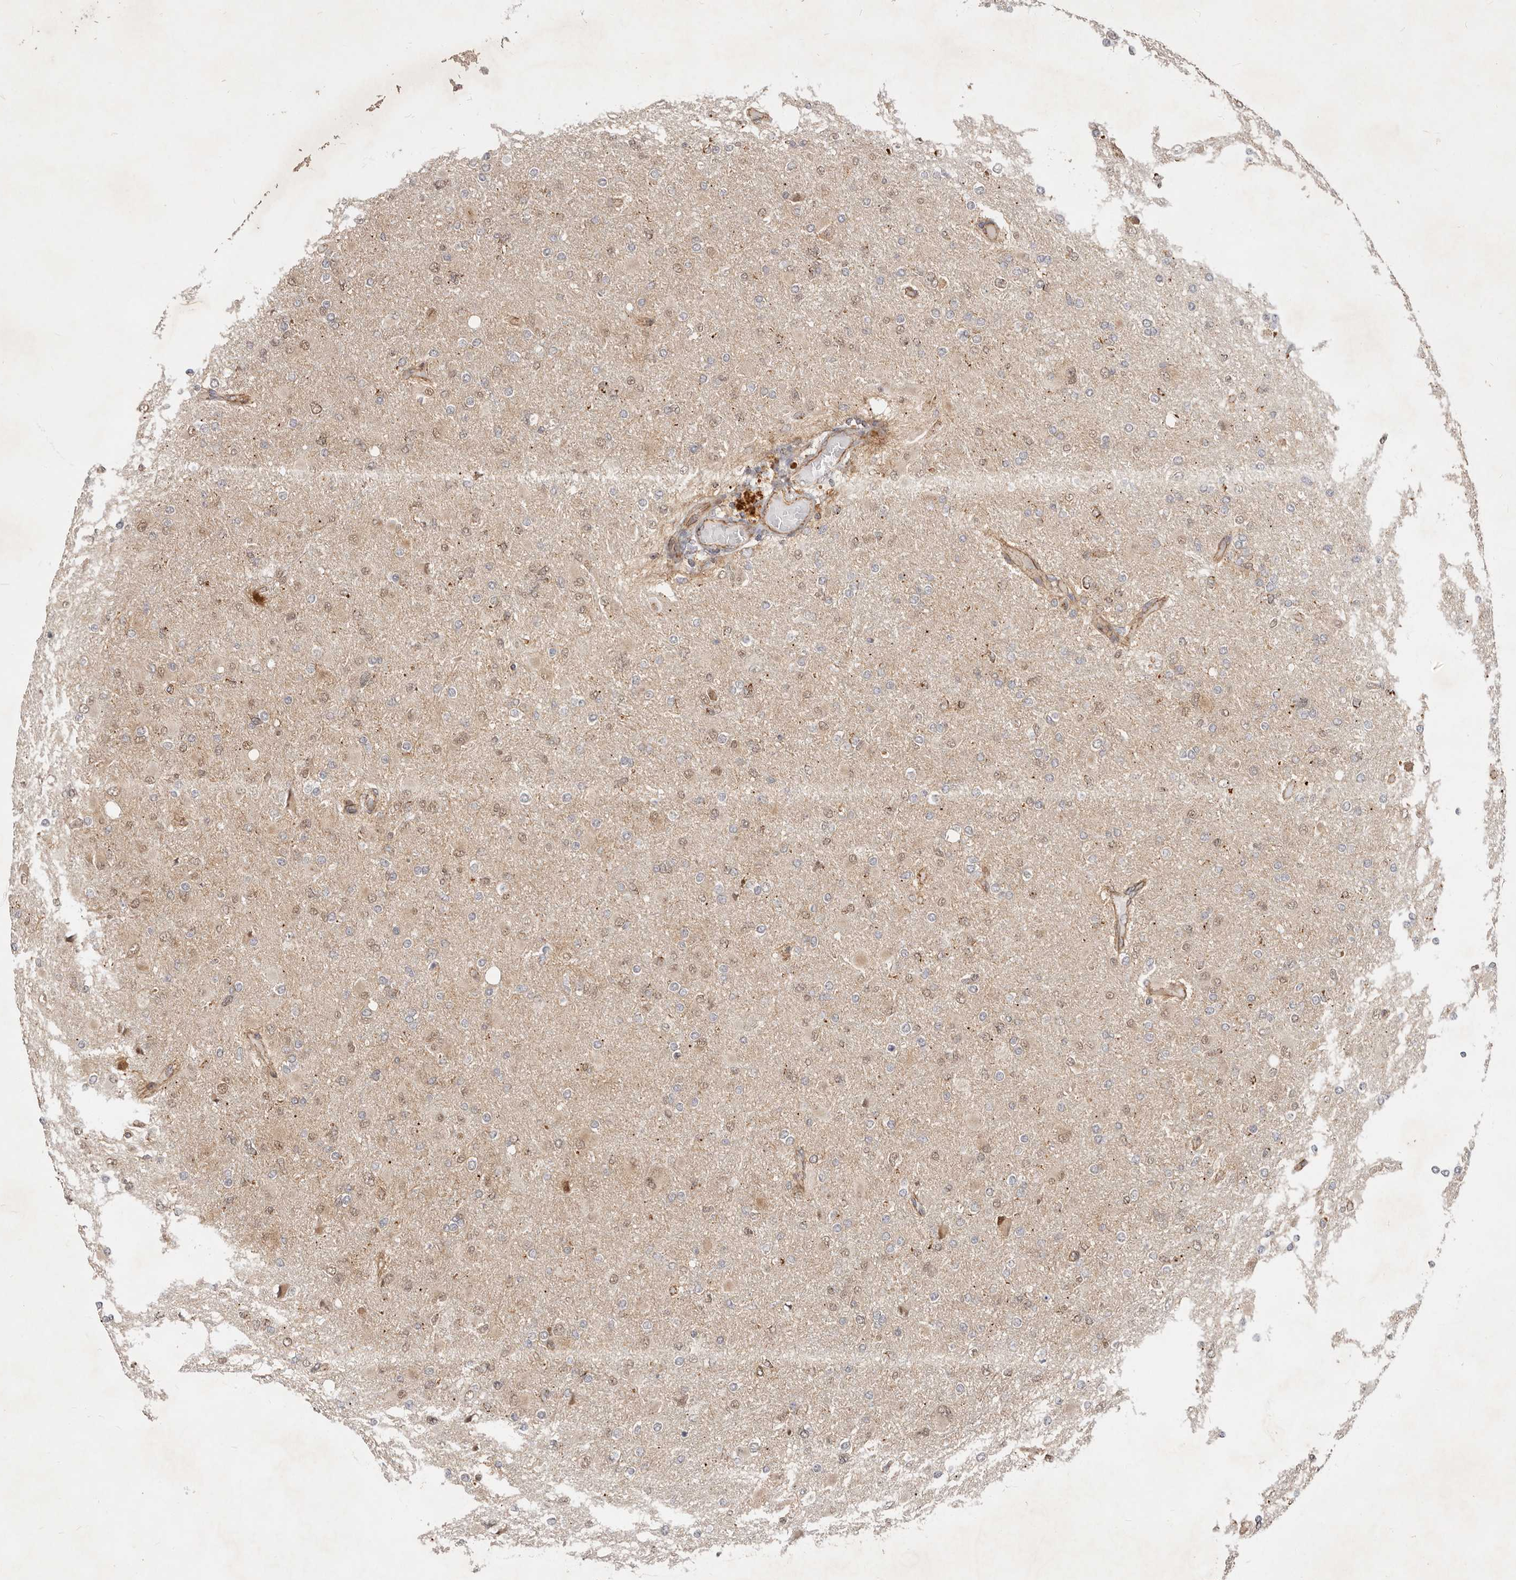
{"staining": {"intensity": "weak", "quantity": "25%-75%", "location": "cytoplasmic/membranous,nuclear"}, "tissue": "glioma", "cell_type": "Tumor cells", "image_type": "cancer", "snomed": [{"axis": "morphology", "description": "Glioma, malignant, High grade"}, {"axis": "topography", "description": "Cerebral cortex"}], "caption": "Tumor cells display weak cytoplasmic/membranous and nuclear staining in approximately 25%-75% of cells in glioma.", "gene": "USP49", "patient": {"sex": "female", "age": 36}}